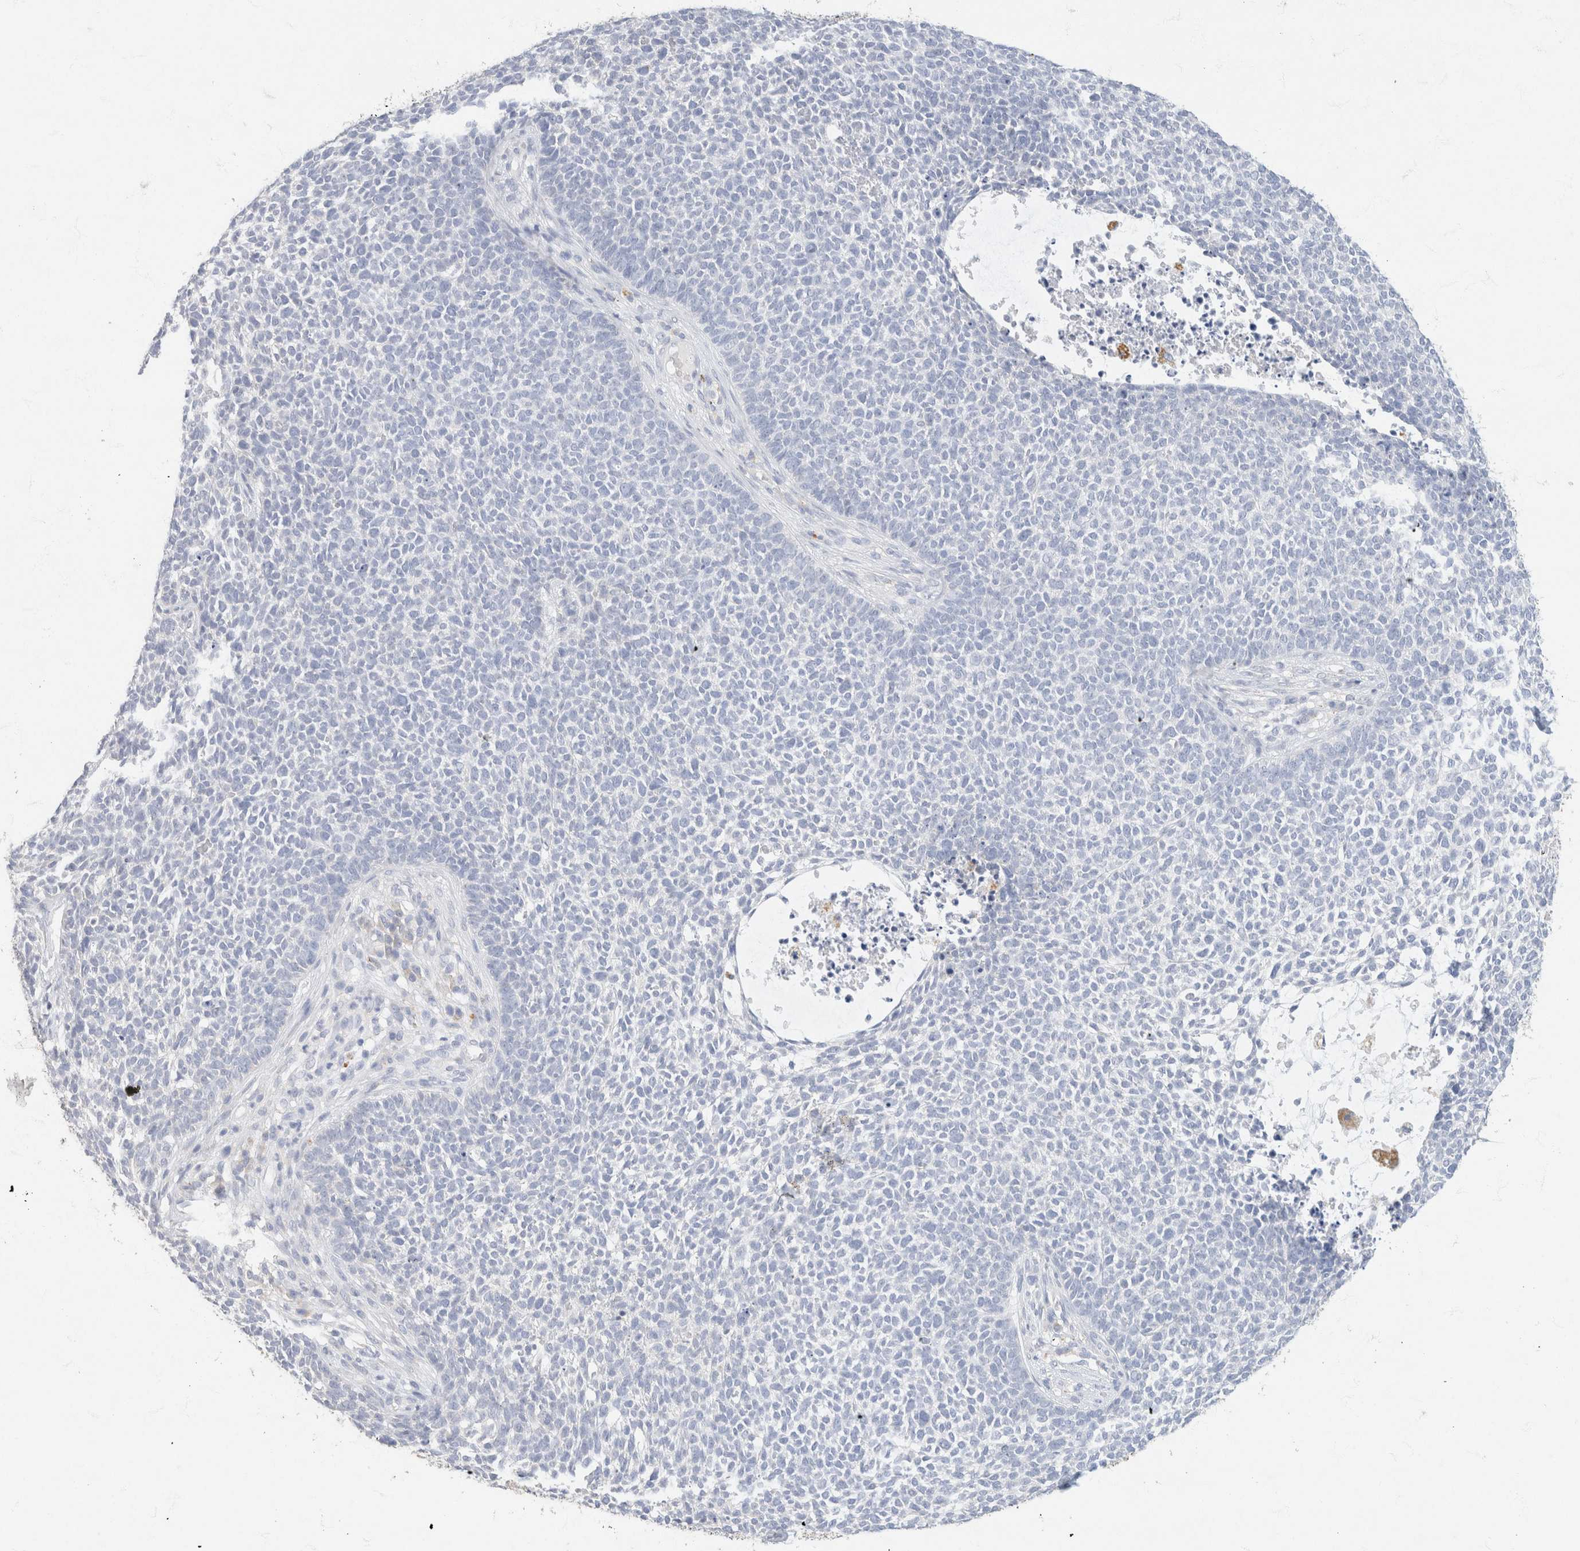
{"staining": {"intensity": "negative", "quantity": "none", "location": "none"}, "tissue": "skin cancer", "cell_type": "Tumor cells", "image_type": "cancer", "snomed": [{"axis": "morphology", "description": "Basal cell carcinoma"}, {"axis": "topography", "description": "Skin"}], "caption": "The micrograph shows no staining of tumor cells in skin basal cell carcinoma.", "gene": "CA12", "patient": {"sex": "female", "age": 84}}